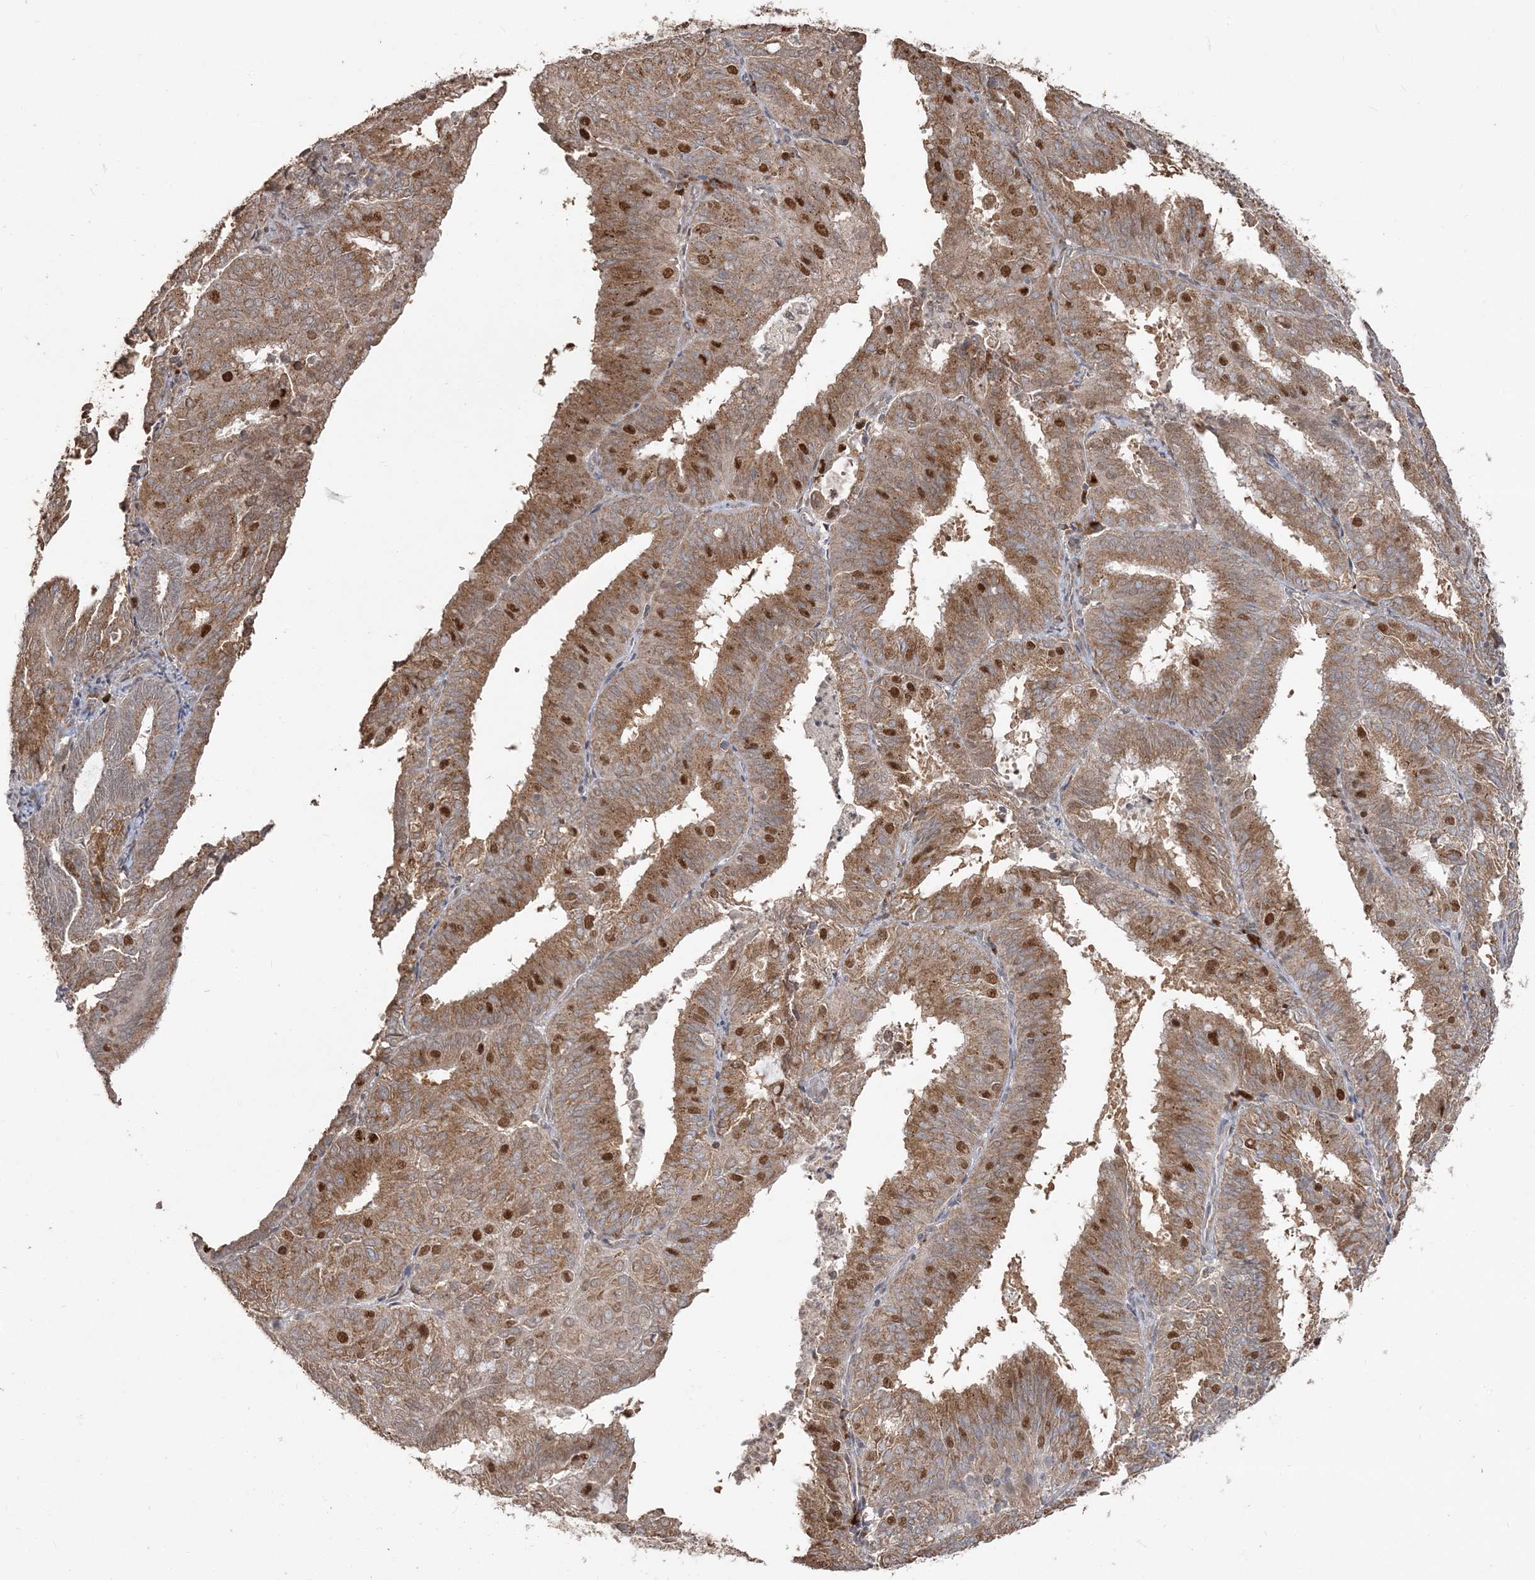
{"staining": {"intensity": "moderate", "quantity": ">75%", "location": "cytoplasmic/membranous"}, "tissue": "endometrial cancer", "cell_type": "Tumor cells", "image_type": "cancer", "snomed": [{"axis": "morphology", "description": "Adenocarcinoma, NOS"}, {"axis": "topography", "description": "Uterus"}], "caption": "Brown immunohistochemical staining in human endometrial cancer (adenocarcinoma) exhibits moderate cytoplasmic/membranous expression in about >75% of tumor cells. (DAB (3,3'-diaminobenzidine) = brown stain, brightfield microscopy at high magnification).", "gene": "RER1", "patient": {"sex": "female", "age": 60}}